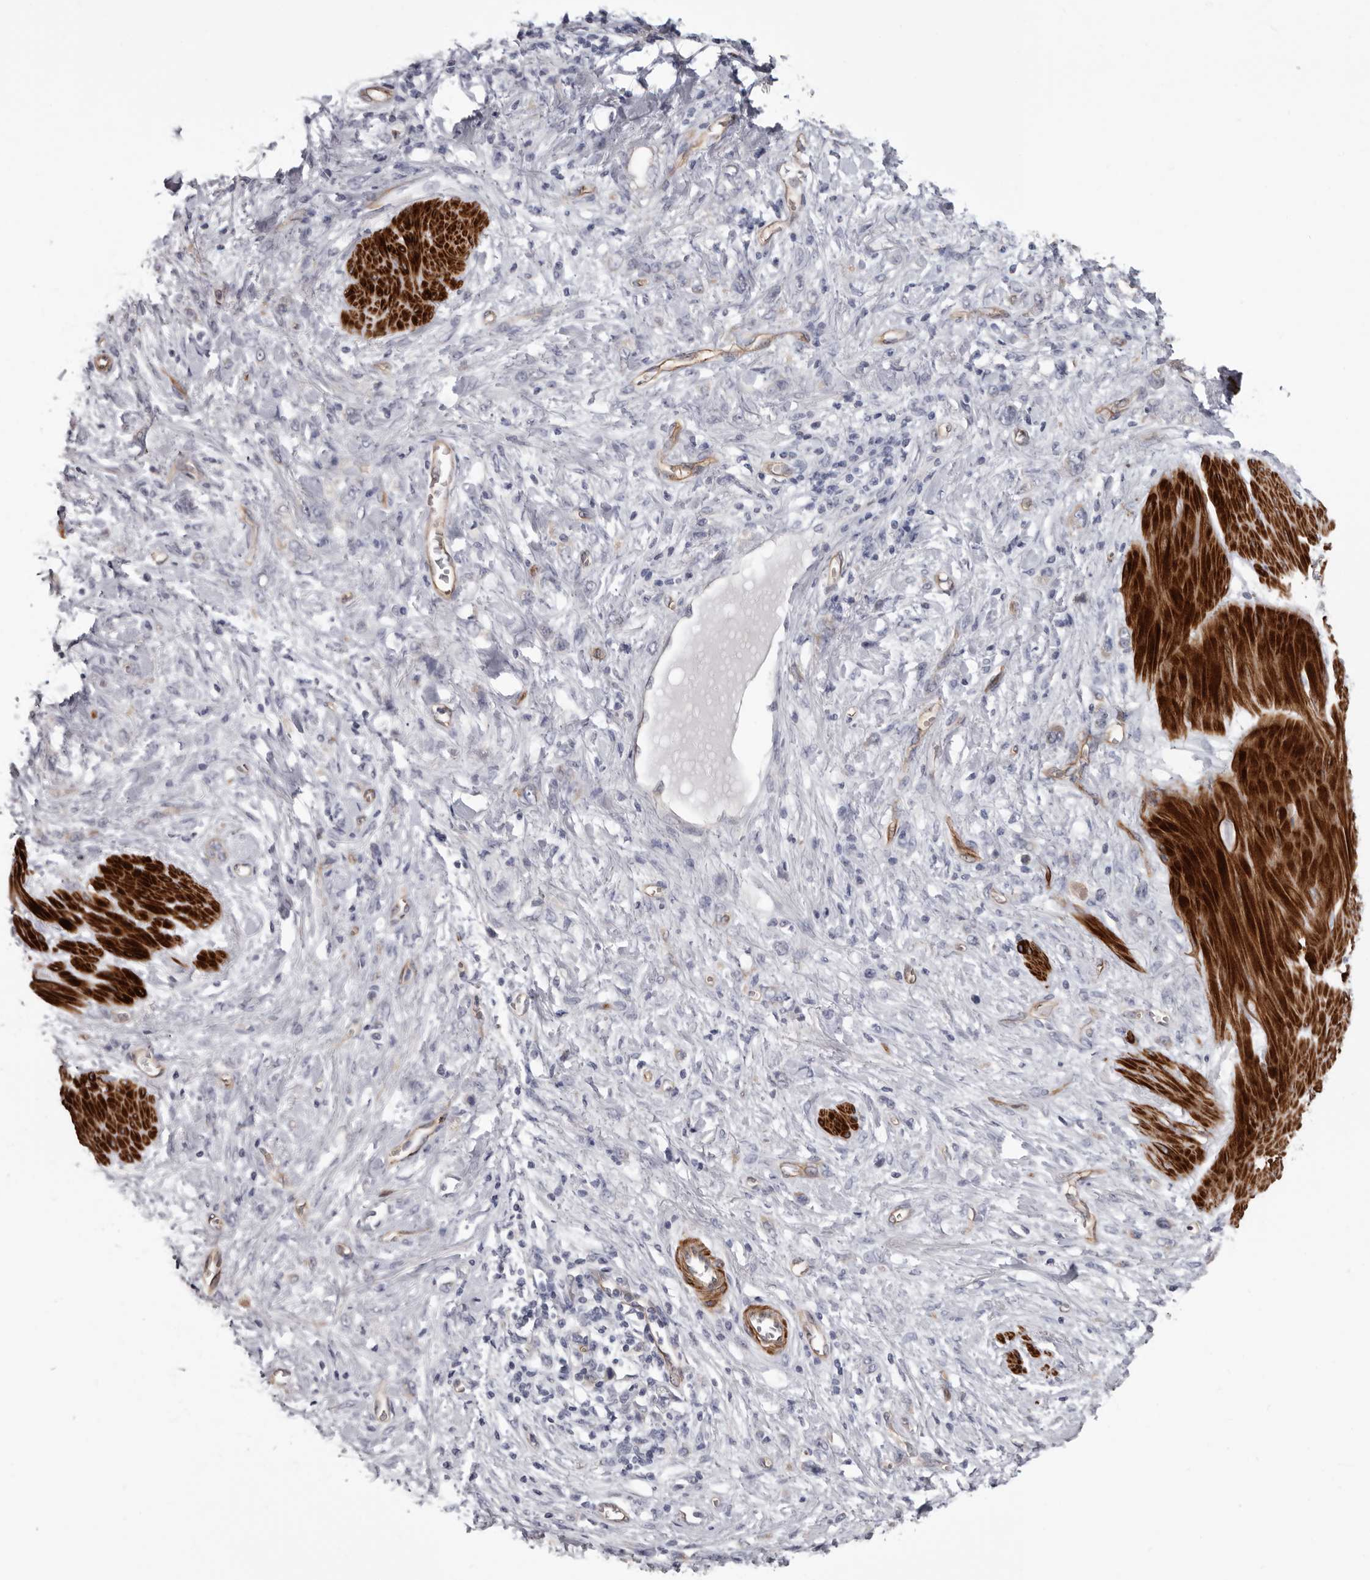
{"staining": {"intensity": "negative", "quantity": "none", "location": "none"}, "tissue": "stomach cancer", "cell_type": "Tumor cells", "image_type": "cancer", "snomed": [{"axis": "morphology", "description": "Adenocarcinoma, NOS"}, {"axis": "topography", "description": "Stomach"}], "caption": "This is an immunohistochemistry (IHC) image of adenocarcinoma (stomach). There is no staining in tumor cells.", "gene": "ADGRL4", "patient": {"sex": "female", "age": 76}}